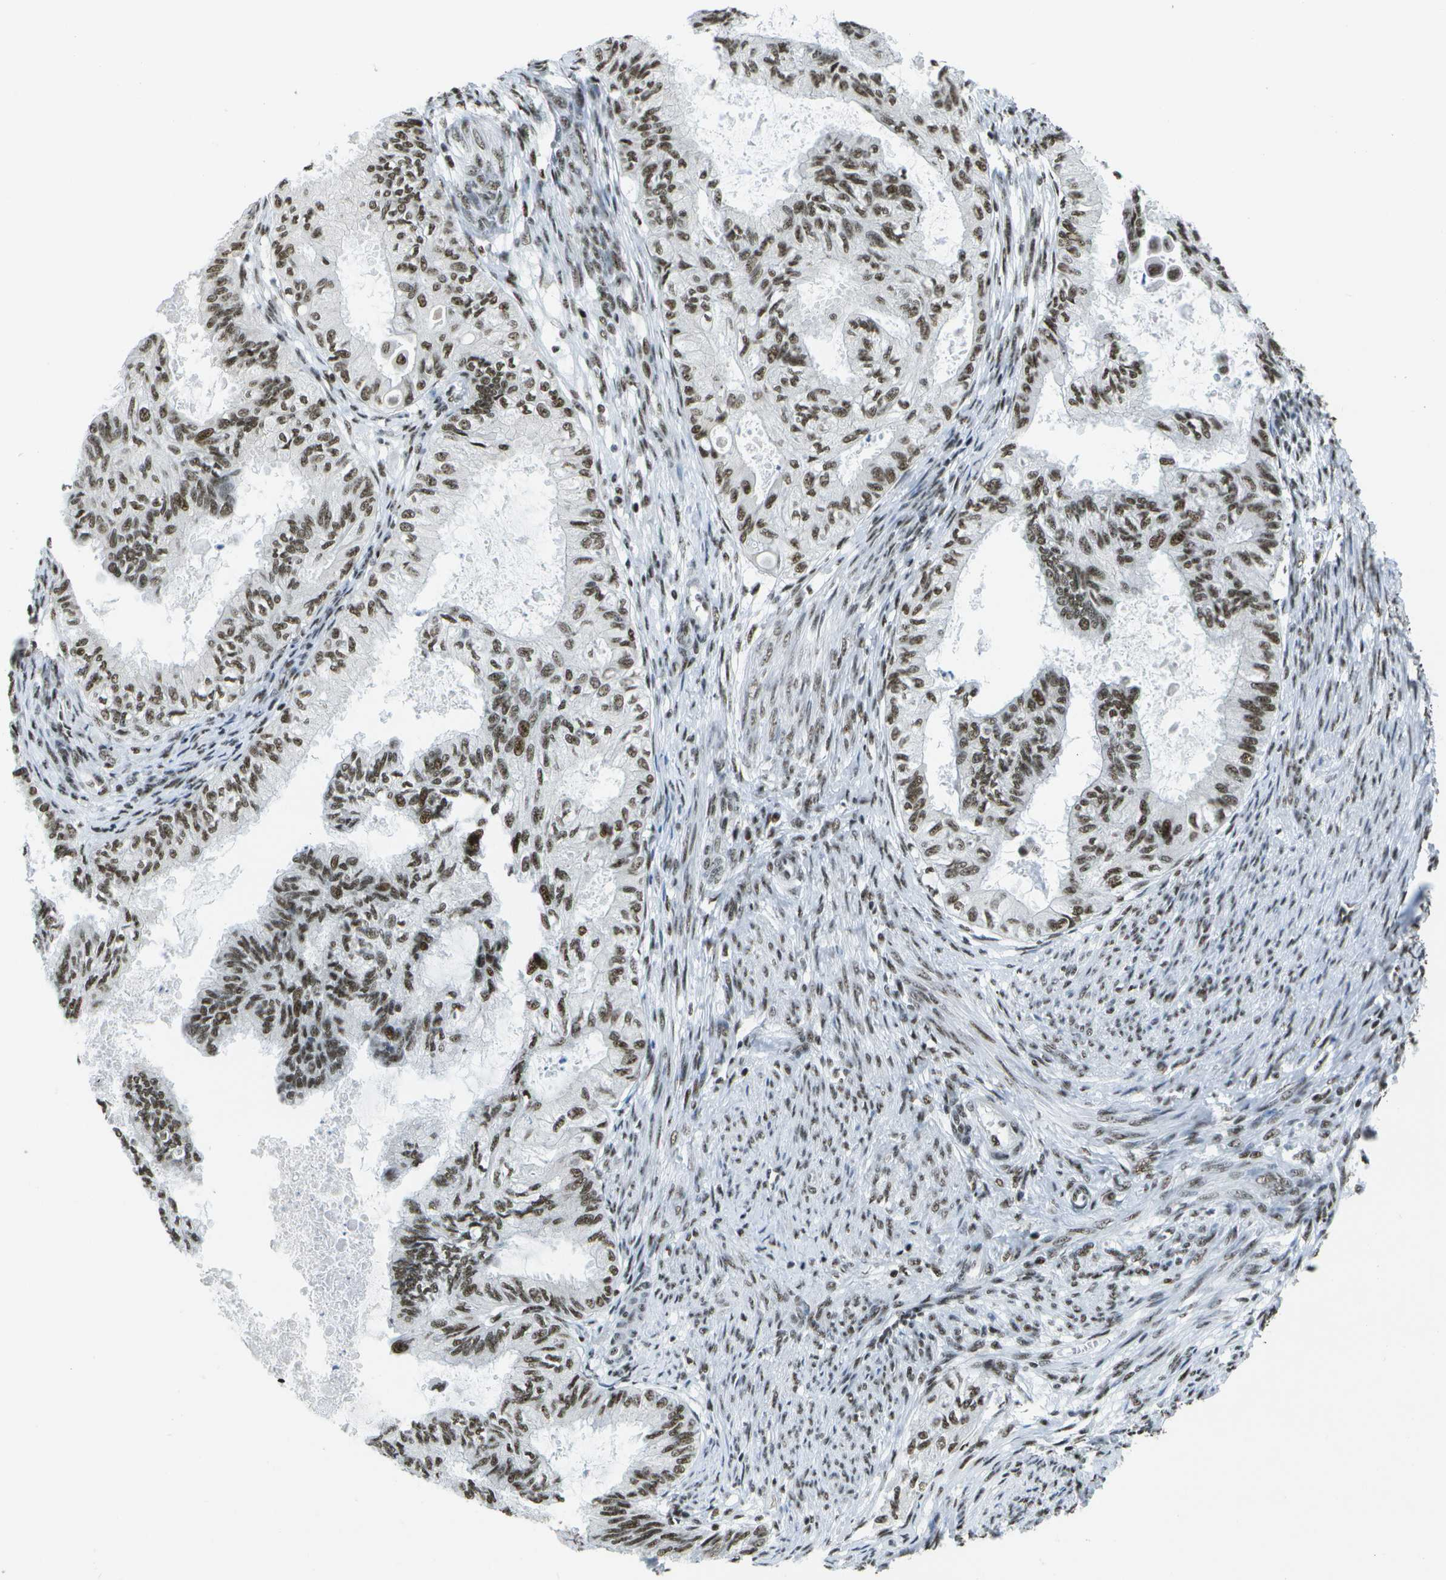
{"staining": {"intensity": "moderate", "quantity": ">75%", "location": "nuclear"}, "tissue": "cervical cancer", "cell_type": "Tumor cells", "image_type": "cancer", "snomed": [{"axis": "morphology", "description": "Normal tissue, NOS"}, {"axis": "morphology", "description": "Adenocarcinoma, NOS"}, {"axis": "topography", "description": "Cervix"}, {"axis": "topography", "description": "Endometrium"}], "caption": "Protein staining of adenocarcinoma (cervical) tissue exhibits moderate nuclear staining in approximately >75% of tumor cells.", "gene": "NSRP1", "patient": {"sex": "female", "age": 86}}